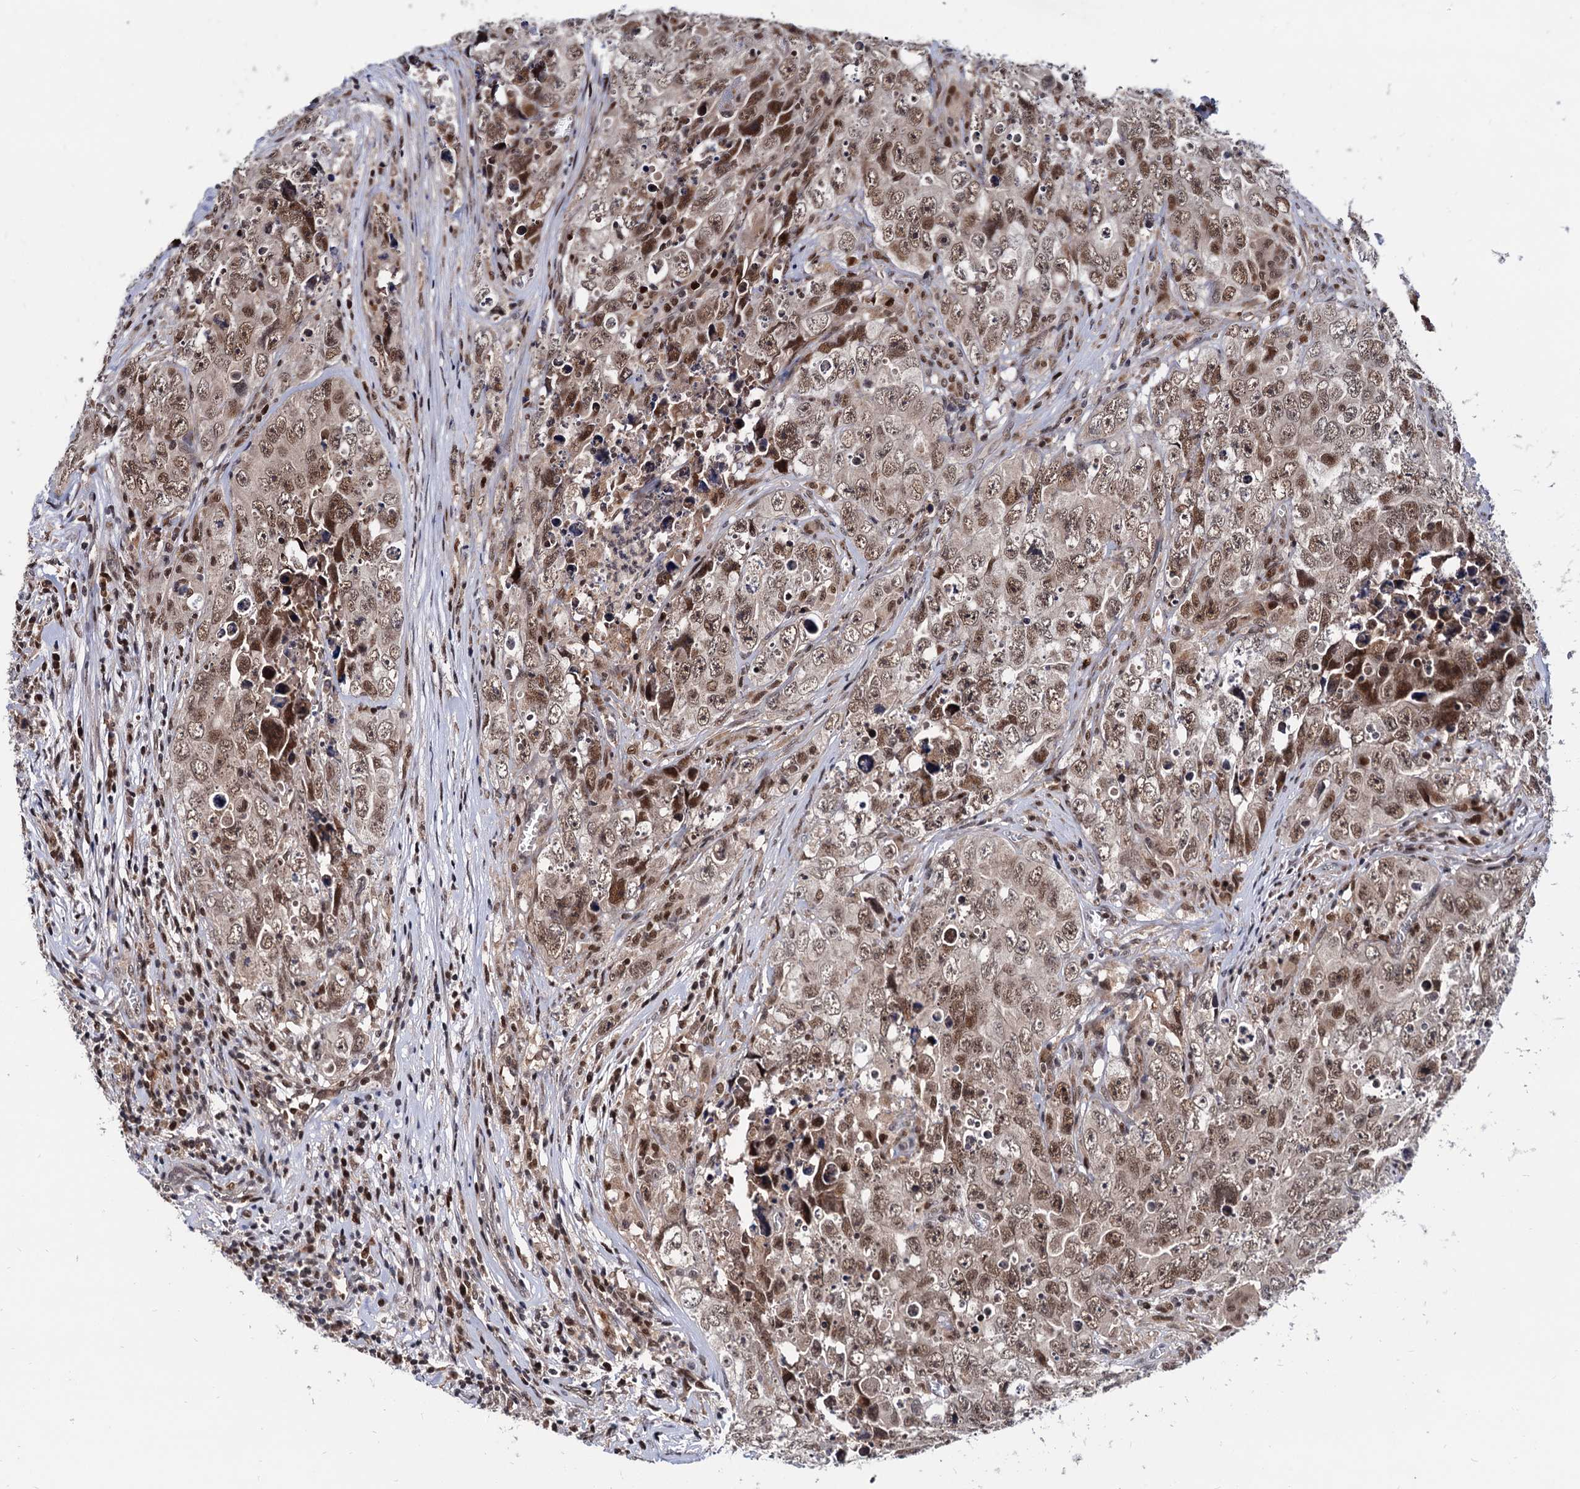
{"staining": {"intensity": "moderate", "quantity": ">75%", "location": "nuclear"}, "tissue": "testis cancer", "cell_type": "Tumor cells", "image_type": "cancer", "snomed": [{"axis": "morphology", "description": "Seminoma, NOS"}, {"axis": "morphology", "description": "Carcinoma, Embryonal, NOS"}, {"axis": "topography", "description": "Testis"}], "caption": "High-power microscopy captured an IHC micrograph of testis embryonal carcinoma, revealing moderate nuclear positivity in approximately >75% of tumor cells.", "gene": "RNASEH2B", "patient": {"sex": "male", "age": 43}}